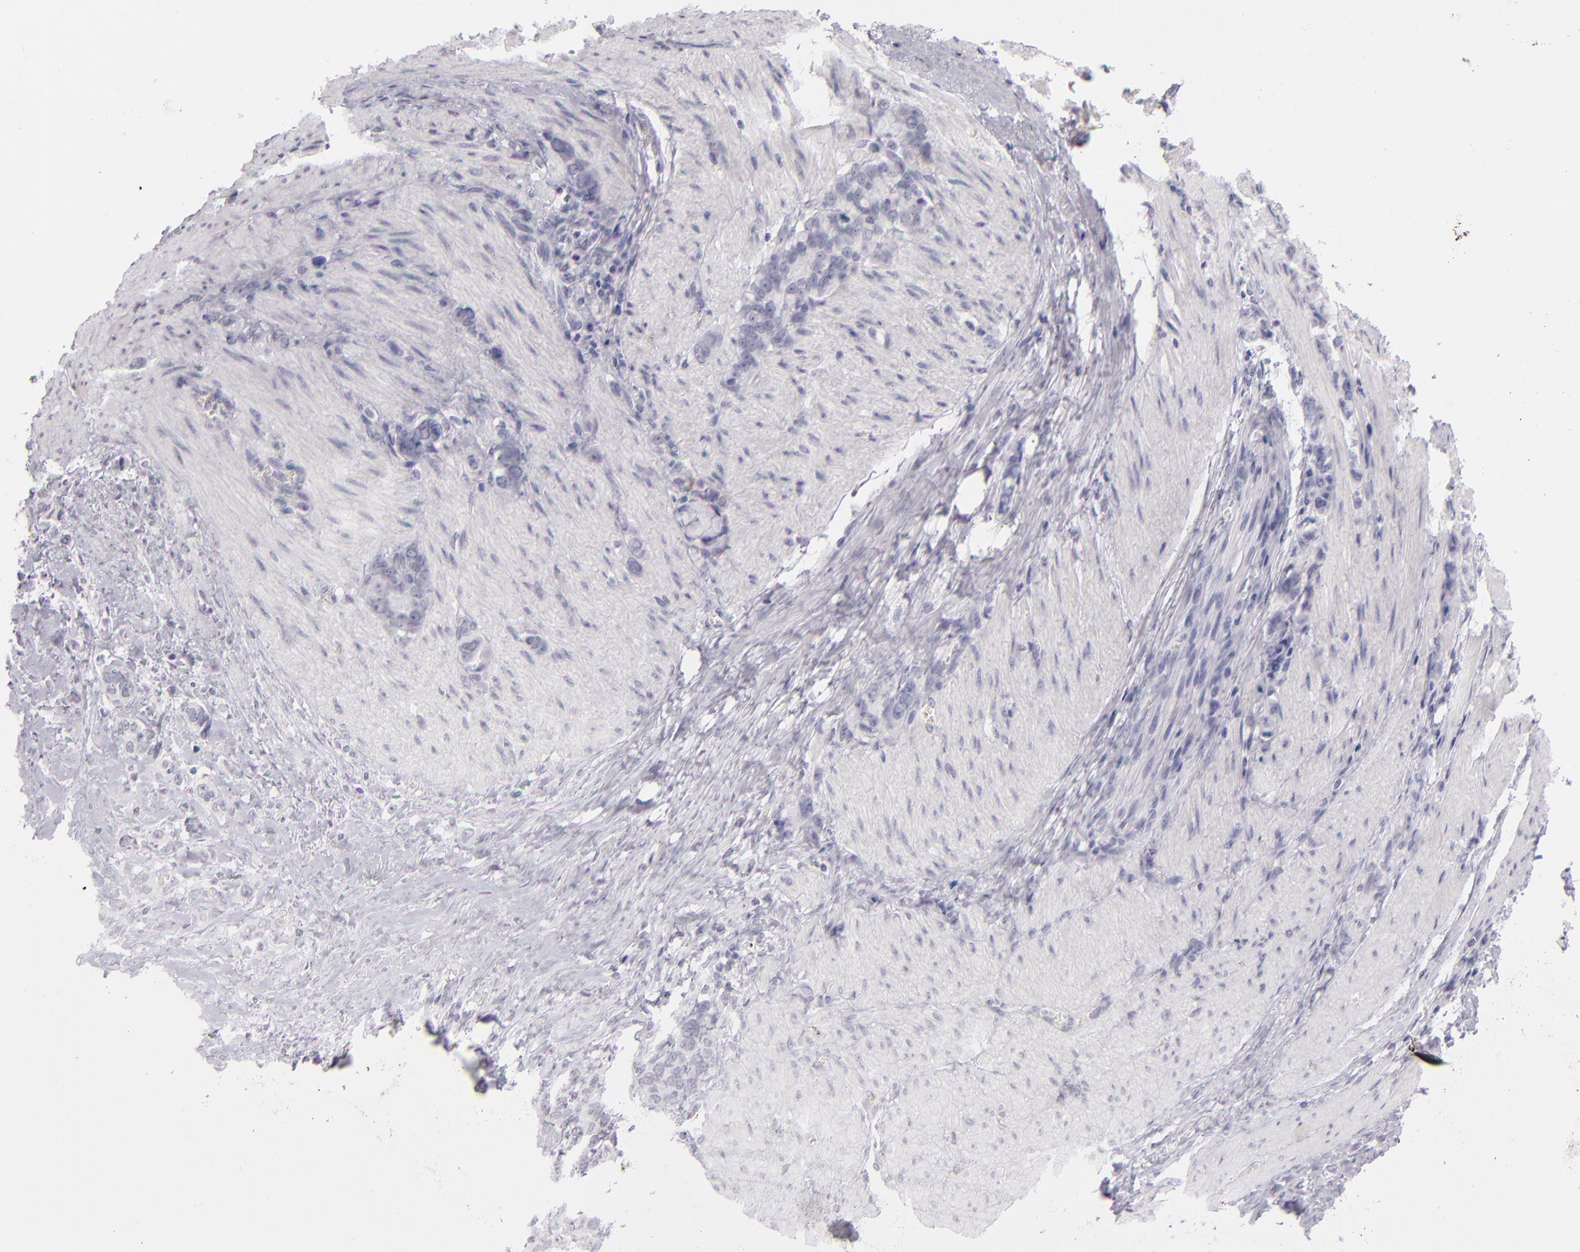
{"staining": {"intensity": "negative", "quantity": "none", "location": "none"}, "tissue": "stomach cancer", "cell_type": "Tumor cells", "image_type": "cancer", "snomed": [{"axis": "morphology", "description": "Adenocarcinoma, NOS"}, {"axis": "topography", "description": "Stomach"}], "caption": "Immunohistochemical staining of adenocarcinoma (stomach) shows no significant expression in tumor cells. (Immunohistochemistry (ihc), brightfield microscopy, high magnification).", "gene": "CD40", "patient": {"sex": "male", "age": 78}}